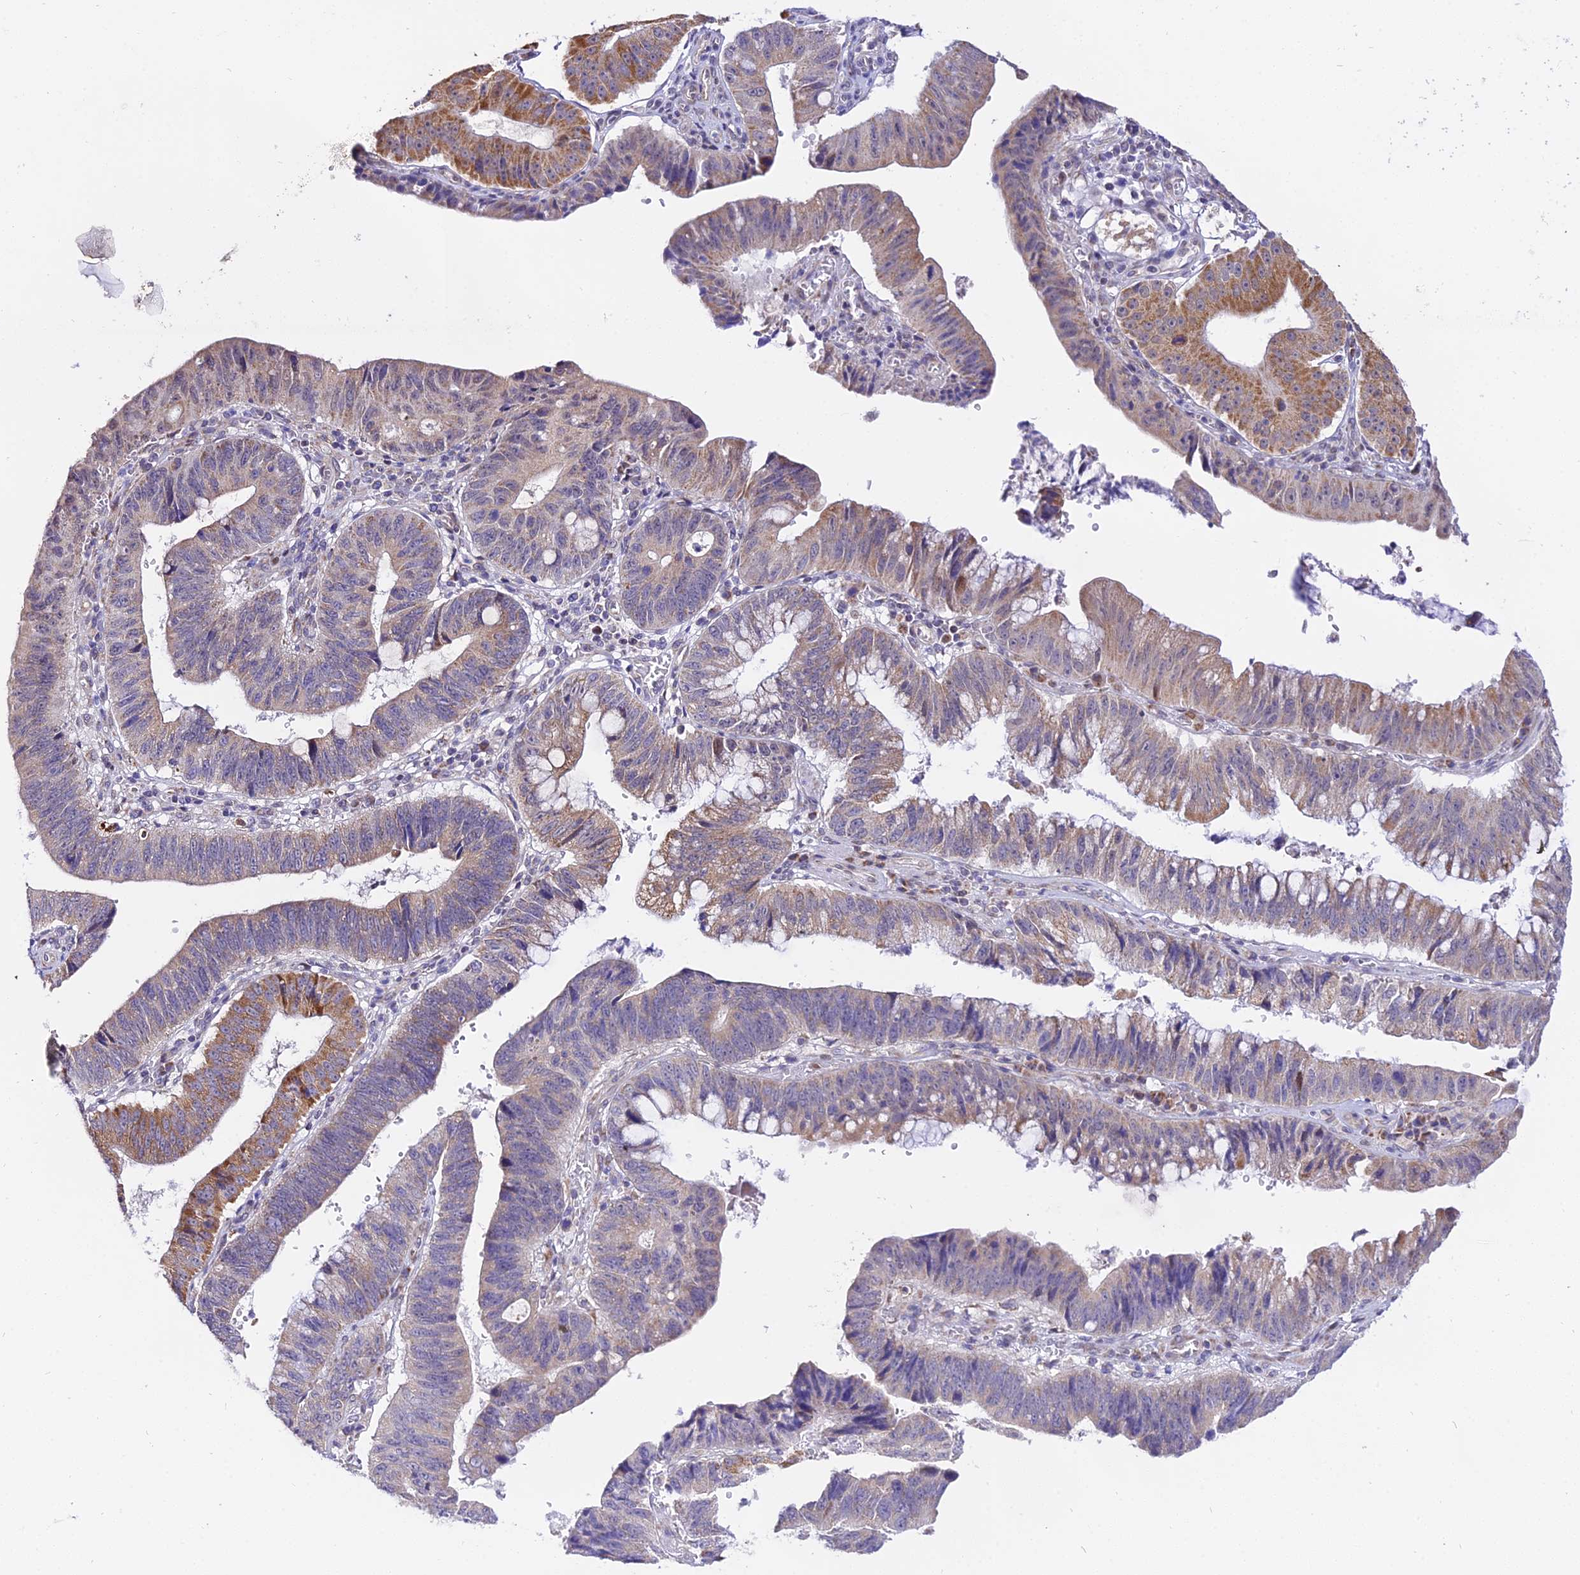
{"staining": {"intensity": "moderate", "quantity": "<25%", "location": "cytoplasmic/membranous"}, "tissue": "stomach cancer", "cell_type": "Tumor cells", "image_type": "cancer", "snomed": [{"axis": "morphology", "description": "Adenocarcinoma, NOS"}, {"axis": "topography", "description": "Stomach"}], "caption": "Immunohistochemical staining of human stomach cancer demonstrates low levels of moderate cytoplasmic/membranous protein staining in approximately <25% of tumor cells. Nuclei are stained in blue.", "gene": "ATP5PB", "patient": {"sex": "male", "age": 59}}